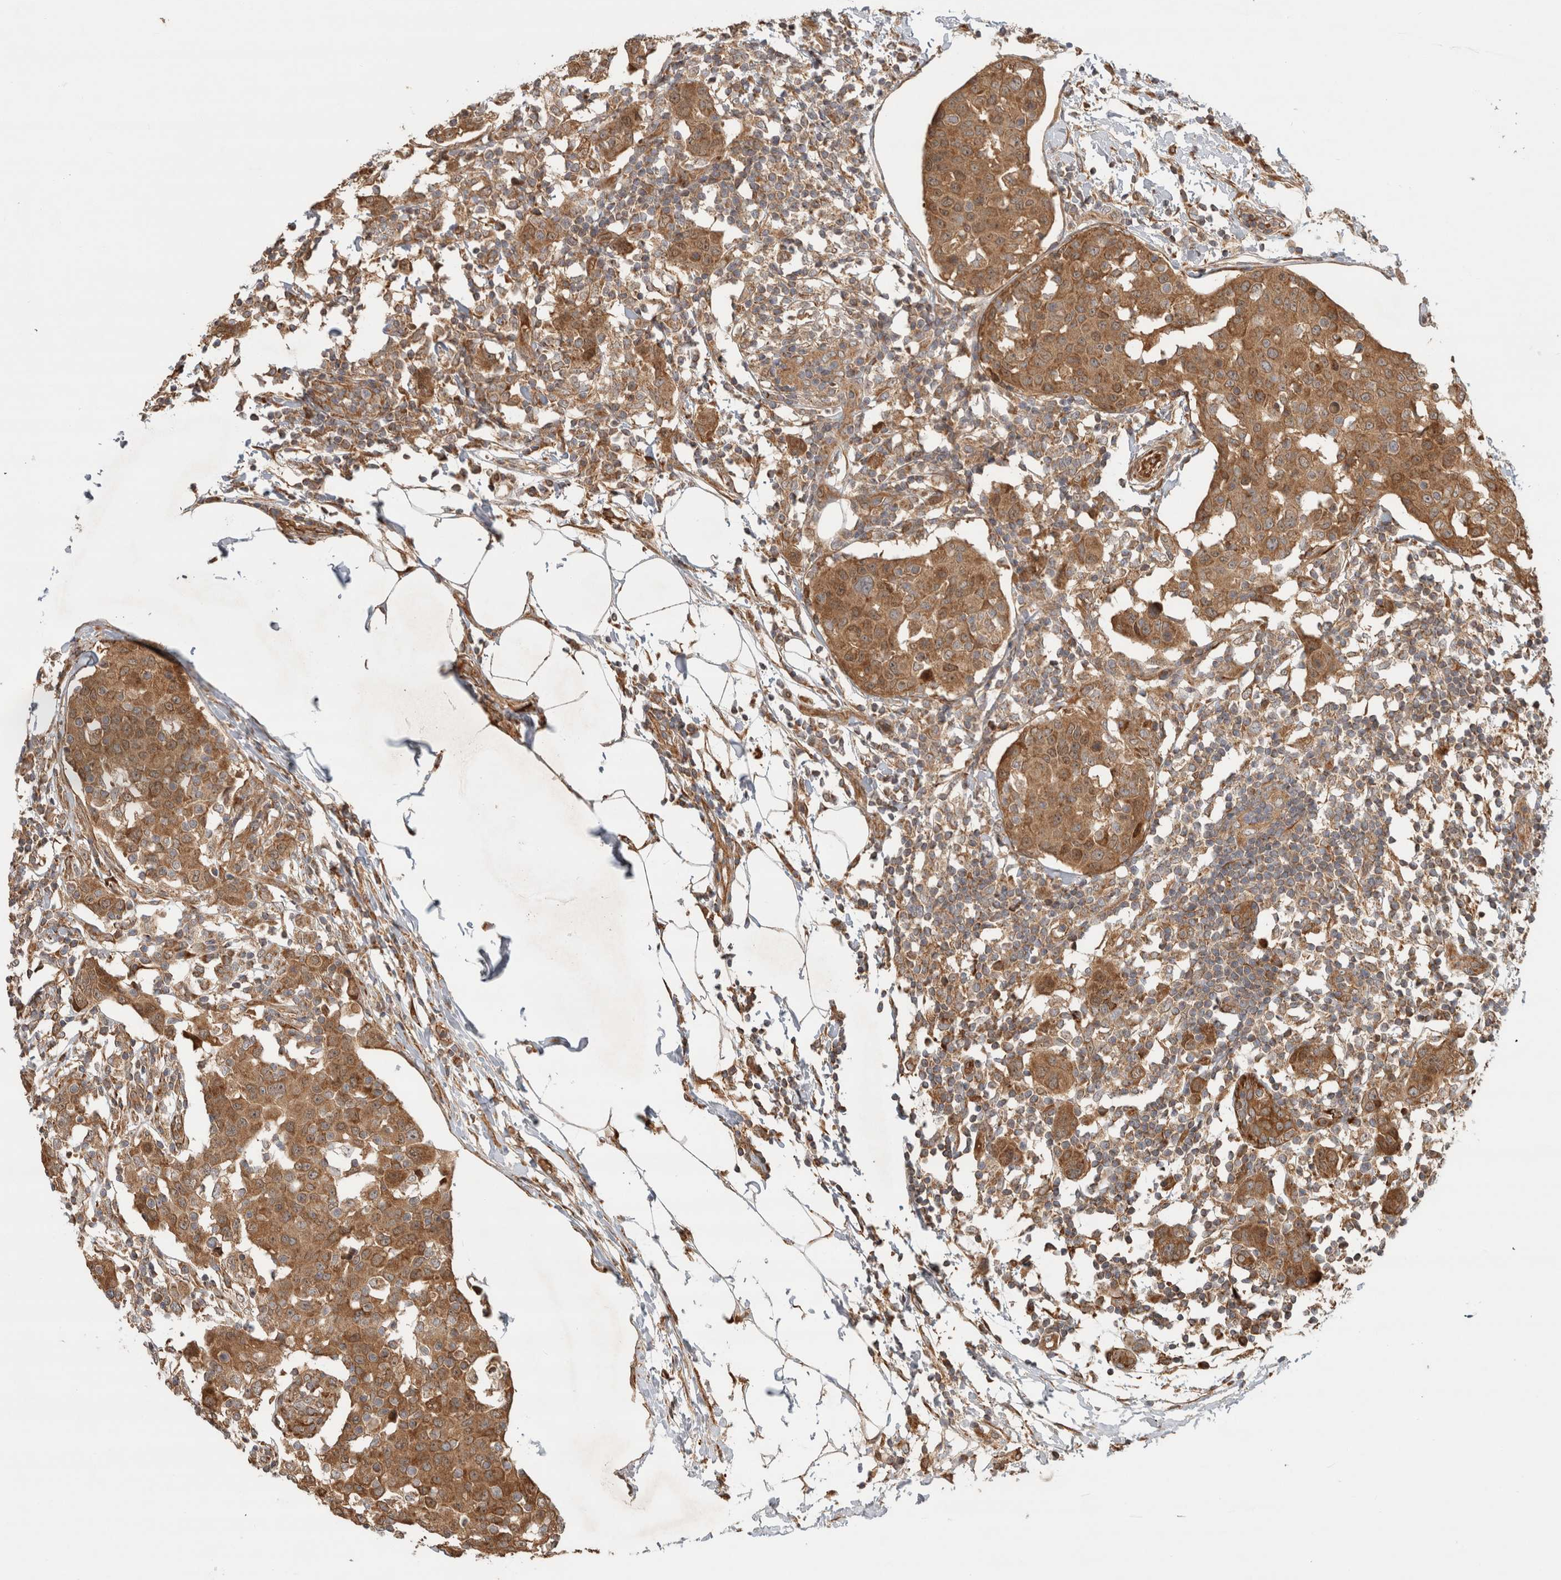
{"staining": {"intensity": "moderate", "quantity": ">75%", "location": "cytoplasmic/membranous"}, "tissue": "breast cancer", "cell_type": "Tumor cells", "image_type": "cancer", "snomed": [{"axis": "morphology", "description": "Normal tissue, NOS"}, {"axis": "morphology", "description": "Duct carcinoma"}, {"axis": "topography", "description": "Breast"}], "caption": "Immunohistochemistry (IHC) photomicrograph of neoplastic tissue: human breast cancer (infiltrating ductal carcinoma) stained using IHC demonstrates medium levels of moderate protein expression localized specifically in the cytoplasmic/membranous of tumor cells, appearing as a cytoplasmic/membranous brown color.", "gene": "TUBD1", "patient": {"sex": "female", "age": 37}}